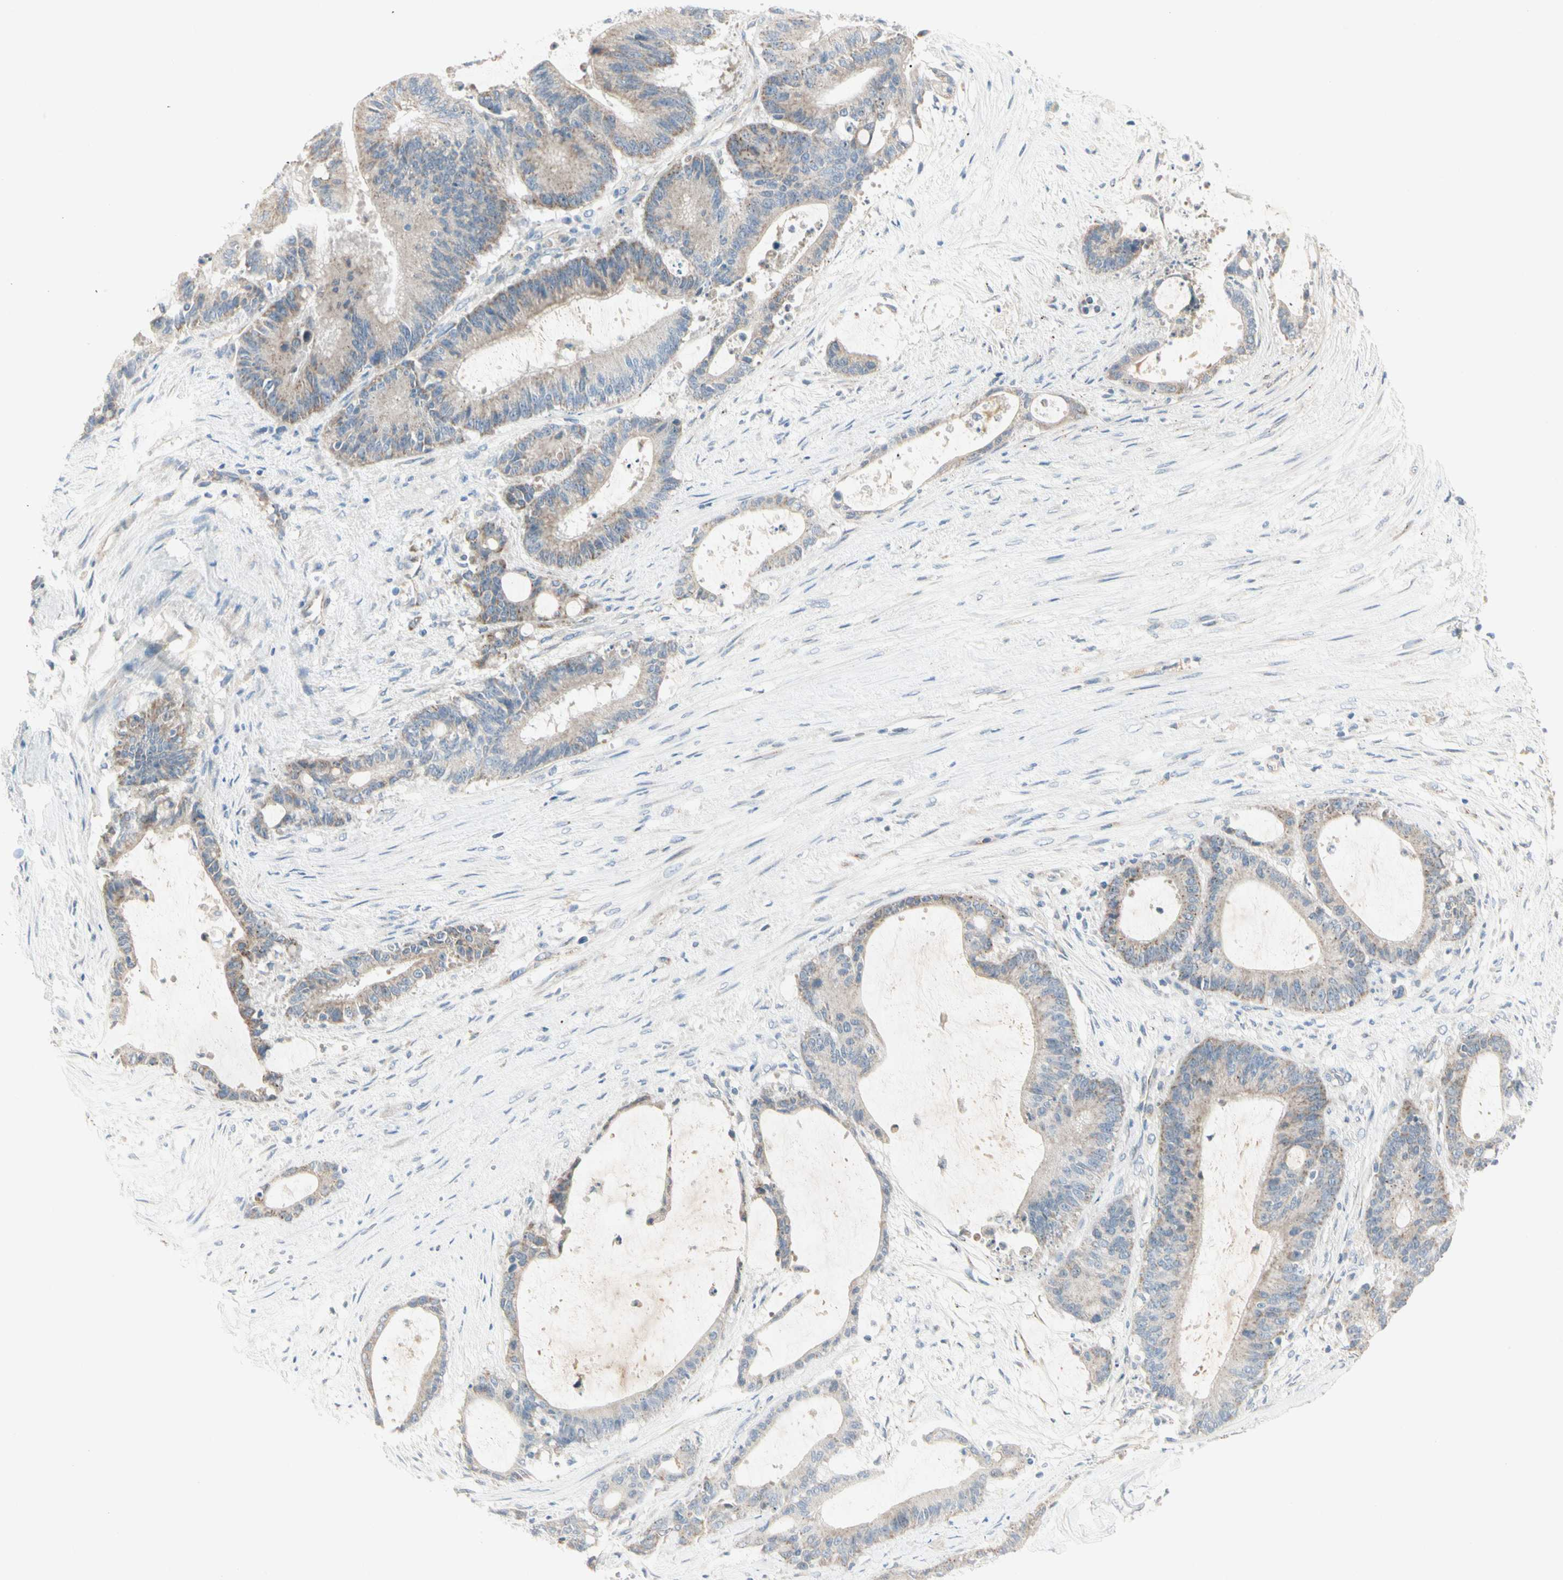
{"staining": {"intensity": "weak", "quantity": "25%-75%", "location": "cytoplasmic/membranous"}, "tissue": "liver cancer", "cell_type": "Tumor cells", "image_type": "cancer", "snomed": [{"axis": "morphology", "description": "Cholangiocarcinoma"}, {"axis": "topography", "description": "Liver"}], "caption": "The histopathology image demonstrates immunohistochemical staining of liver cholangiocarcinoma. There is weak cytoplasmic/membranous expression is seen in approximately 25%-75% of tumor cells. (DAB = brown stain, brightfield microscopy at high magnification).", "gene": "ALDH18A1", "patient": {"sex": "female", "age": 73}}